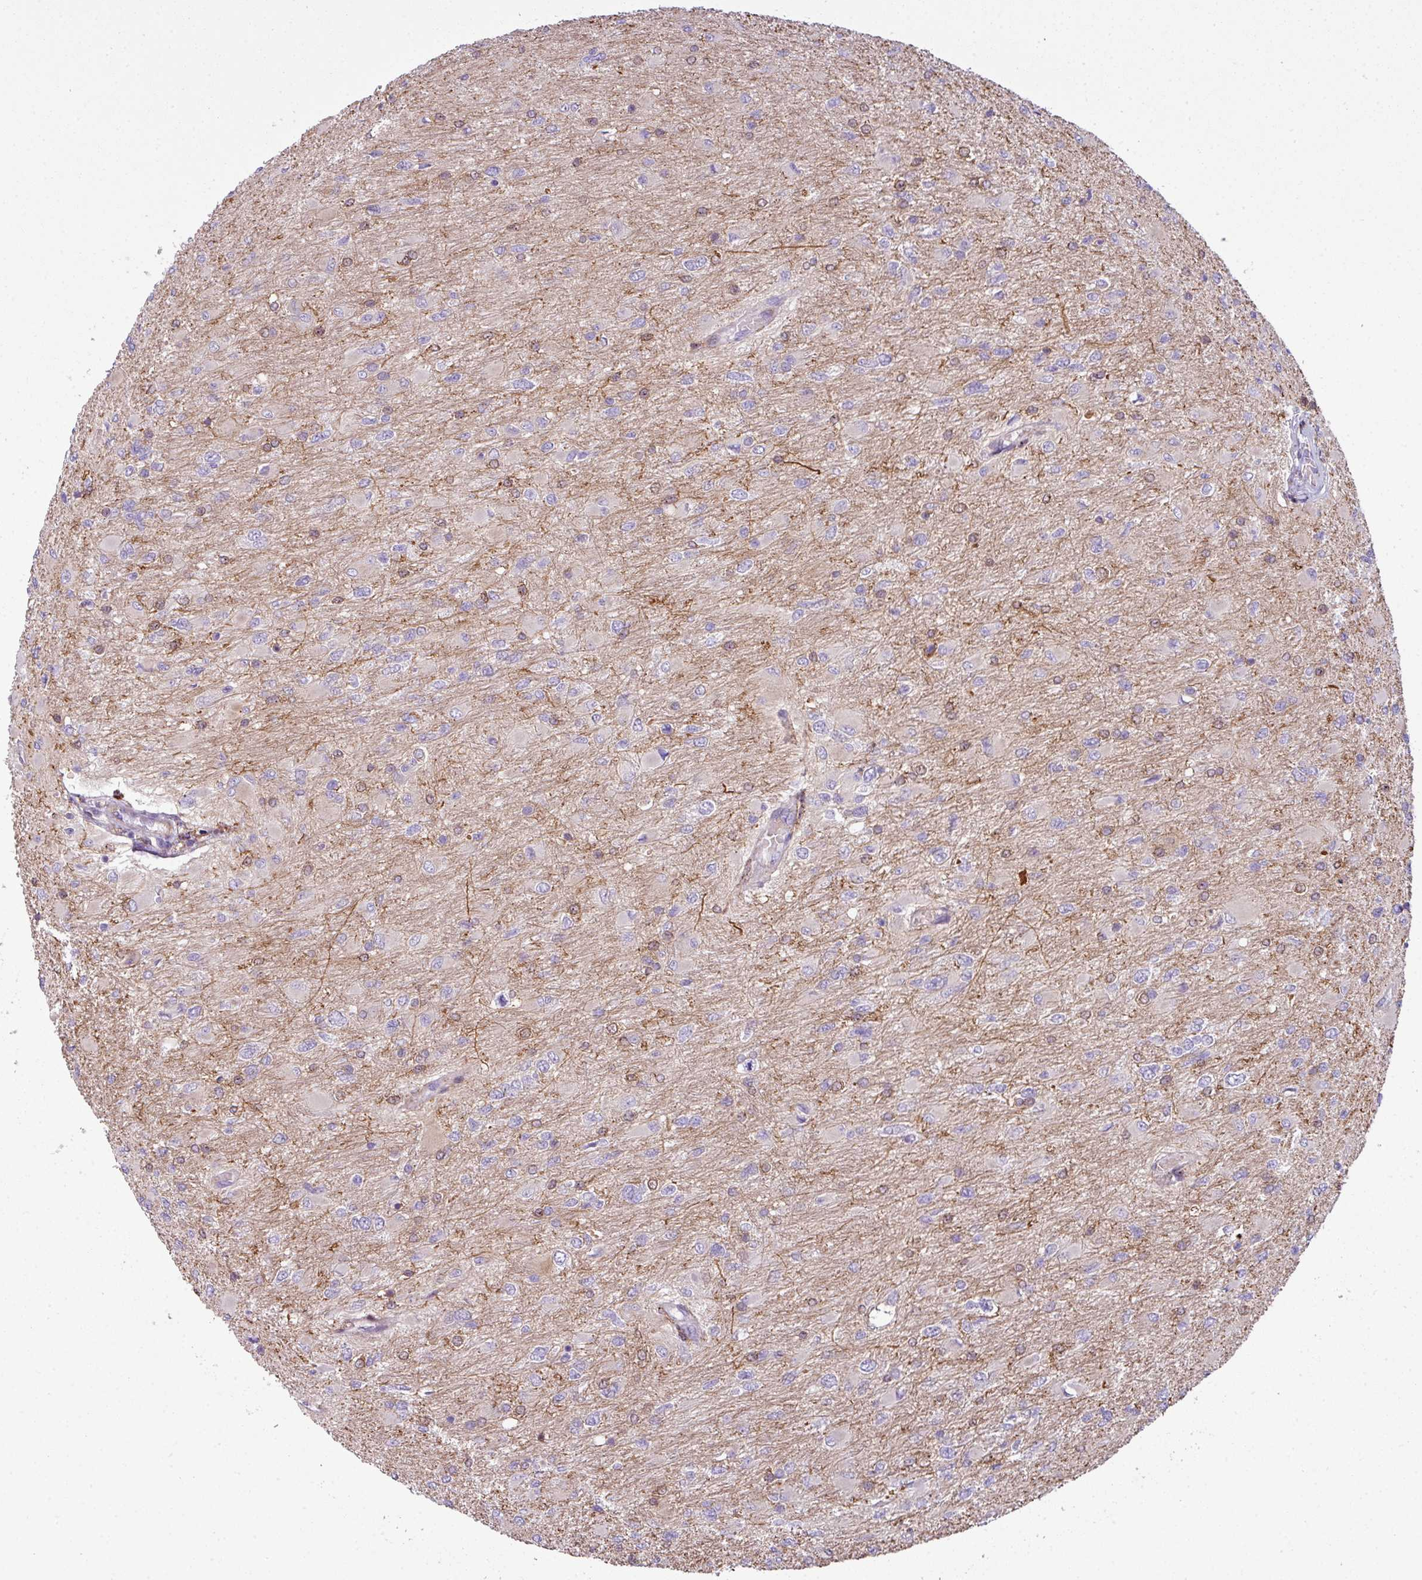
{"staining": {"intensity": "negative", "quantity": "none", "location": "none"}, "tissue": "glioma", "cell_type": "Tumor cells", "image_type": "cancer", "snomed": [{"axis": "morphology", "description": "Glioma, malignant, High grade"}, {"axis": "topography", "description": "Cerebral cortex"}], "caption": "Human malignant glioma (high-grade) stained for a protein using IHC exhibits no expression in tumor cells.", "gene": "COL8A1", "patient": {"sex": "female", "age": 36}}